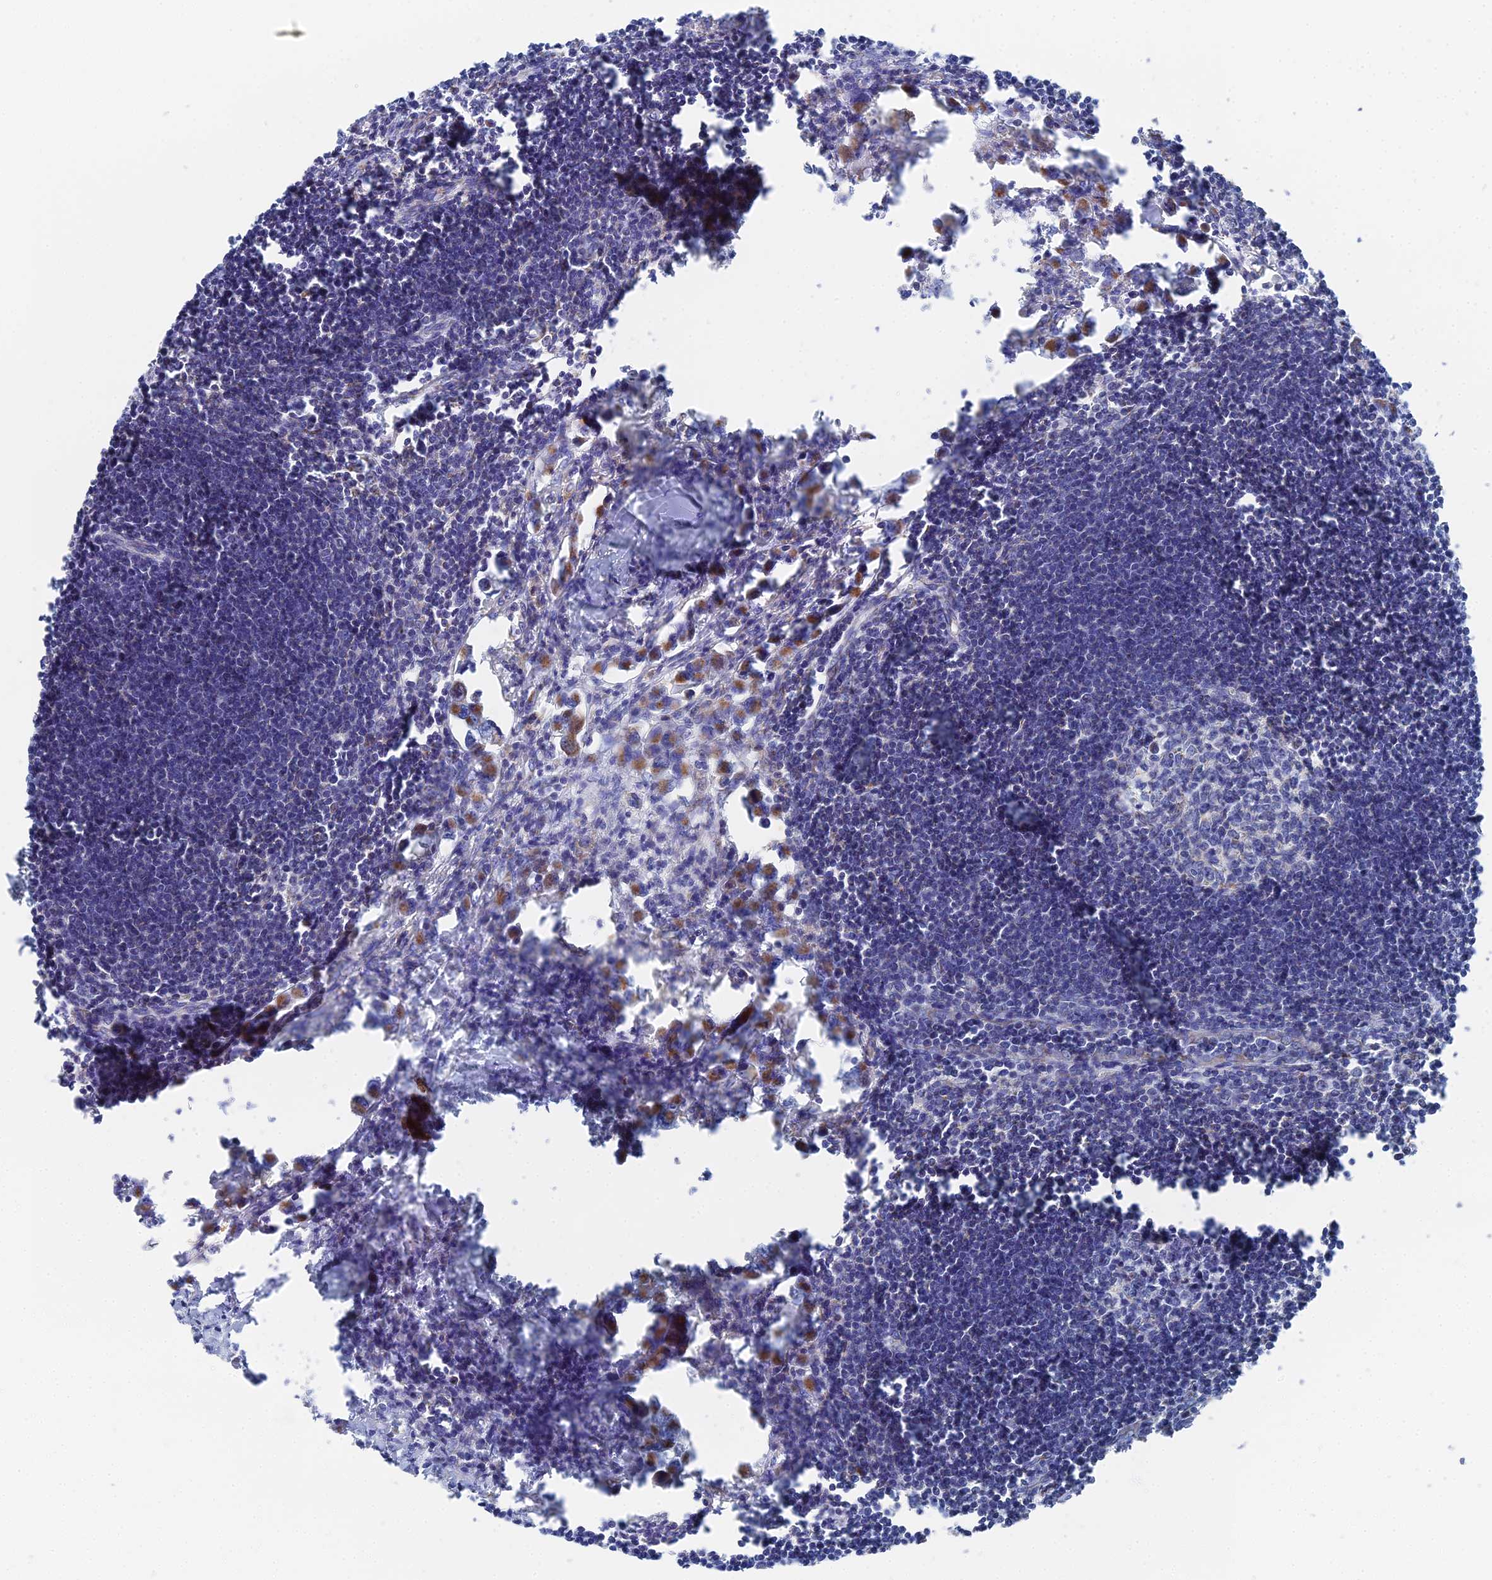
{"staining": {"intensity": "negative", "quantity": "none", "location": "none"}, "tissue": "lymph node", "cell_type": "Germinal center cells", "image_type": "normal", "snomed": [{"axis": "morphology", "description": "Normal tissue, NOS"}, {"axis": "morphology", "description": "Malignant melanoma, Metastatic site"}, {"axis": "topography", "description": "Lymph node"}], "caption": "The immunohistochemistry (IHC) micrograph has no significant staining in germinal center cells of lymph node.", "gene": "IFT80", "patient": {"sex": "male", "age": 41}}